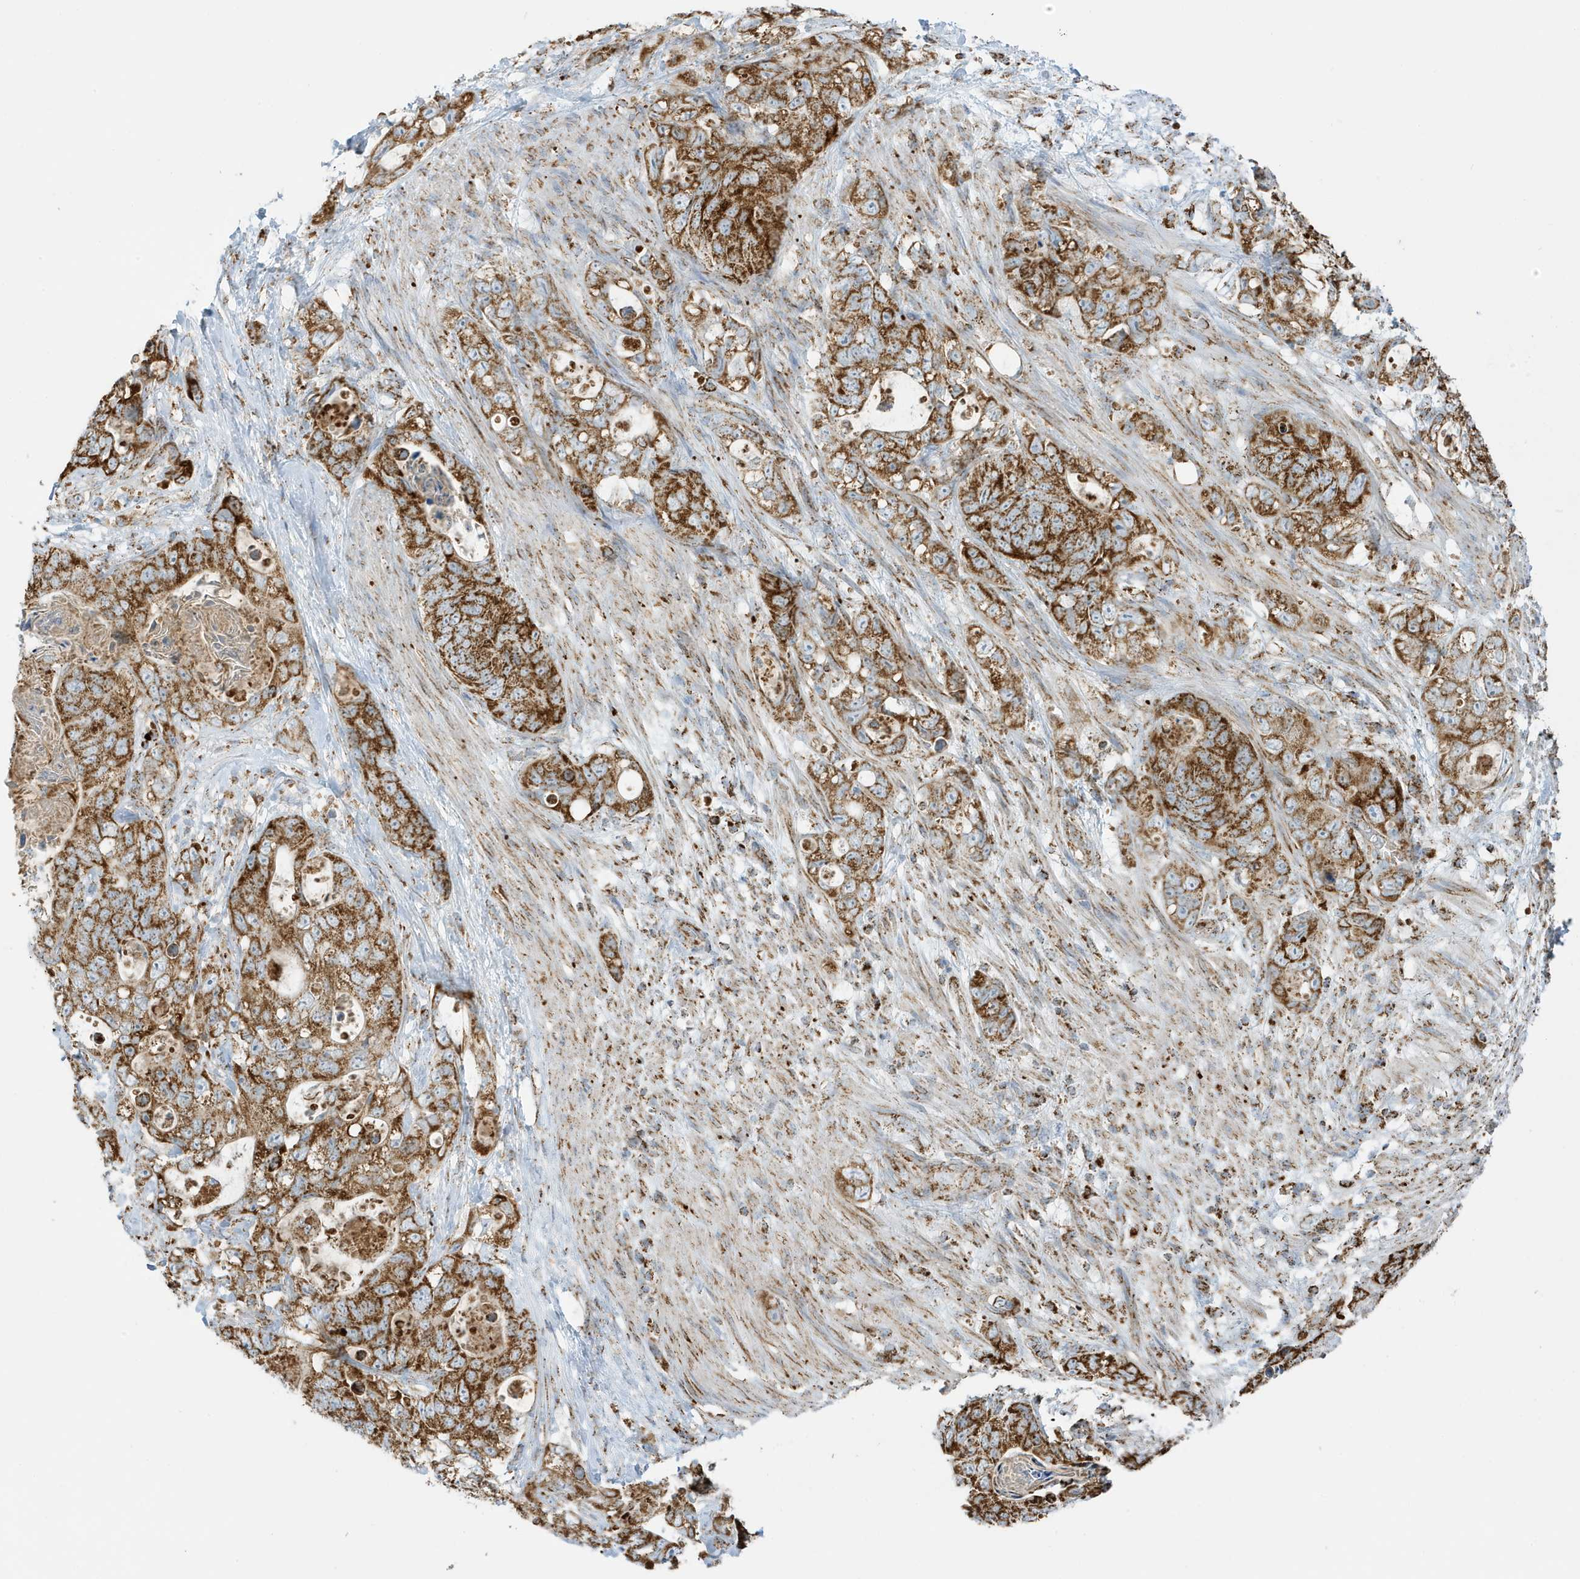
{"staining": {"intensity": "strong", "quantity": ">75%", "location": "cytoplasmic/membranous"}, "tissue": "stomach cancer", "cell_type": "Tumor cells", "image_type": "cancer", "snomed": [{"axis": "morphology", "description": "Normal tissue, NOS"}, {"axis": "morphology", "description": "Adenocarcinoma, NOS"}, {"axis": "topography", "description": "Stomach"}], "caption": "Immunohistochemistry image of stomach cancer (adenocarcinoma) stained for a protein (brown), which displays high levels of strong cytoplasmic/membranous expression in approximately >75% of tumor cells.", "gene": "ATP5ME", "patient": {"sex": "female", "age": 89}}